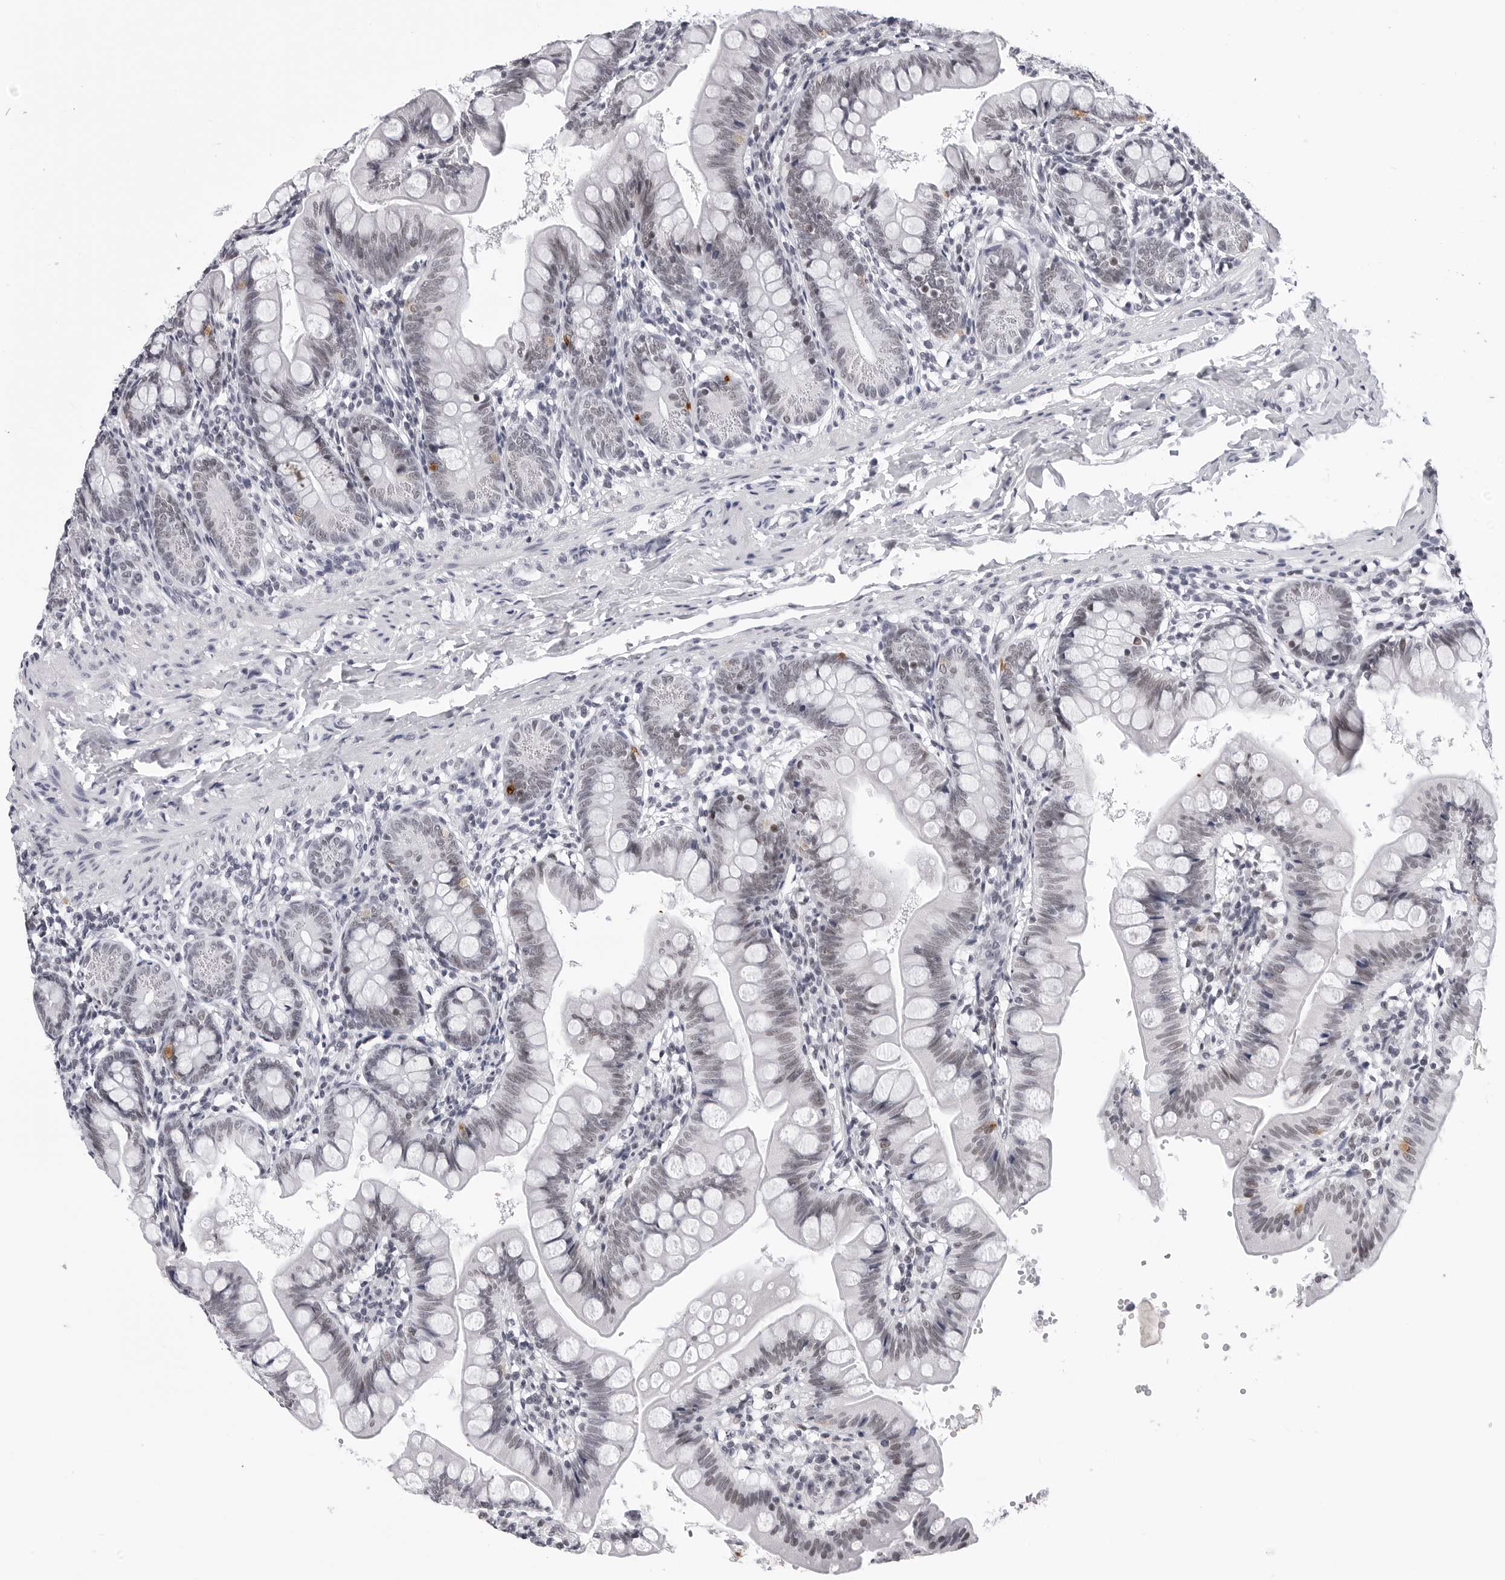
{"staining": {"intensity": "weak", "quantity": "<25%", "location": "nuclear"}, "tissue": "small intestine", "cell_type": "Glandular cells", "image_type": "normal", "snomed": [{"axis": "morphology", "description": "Normal tissue, NOS"}, {"axis": "topography", "description": "Small intestine"}], "caption": "The IHC image has no significant staining in glandular cells of small intestine. (DAB IHC visualized using brightfield microscopy, high magnification).", "gene": "SF3B4", "patient": {"sex": "male", "age": 7}}